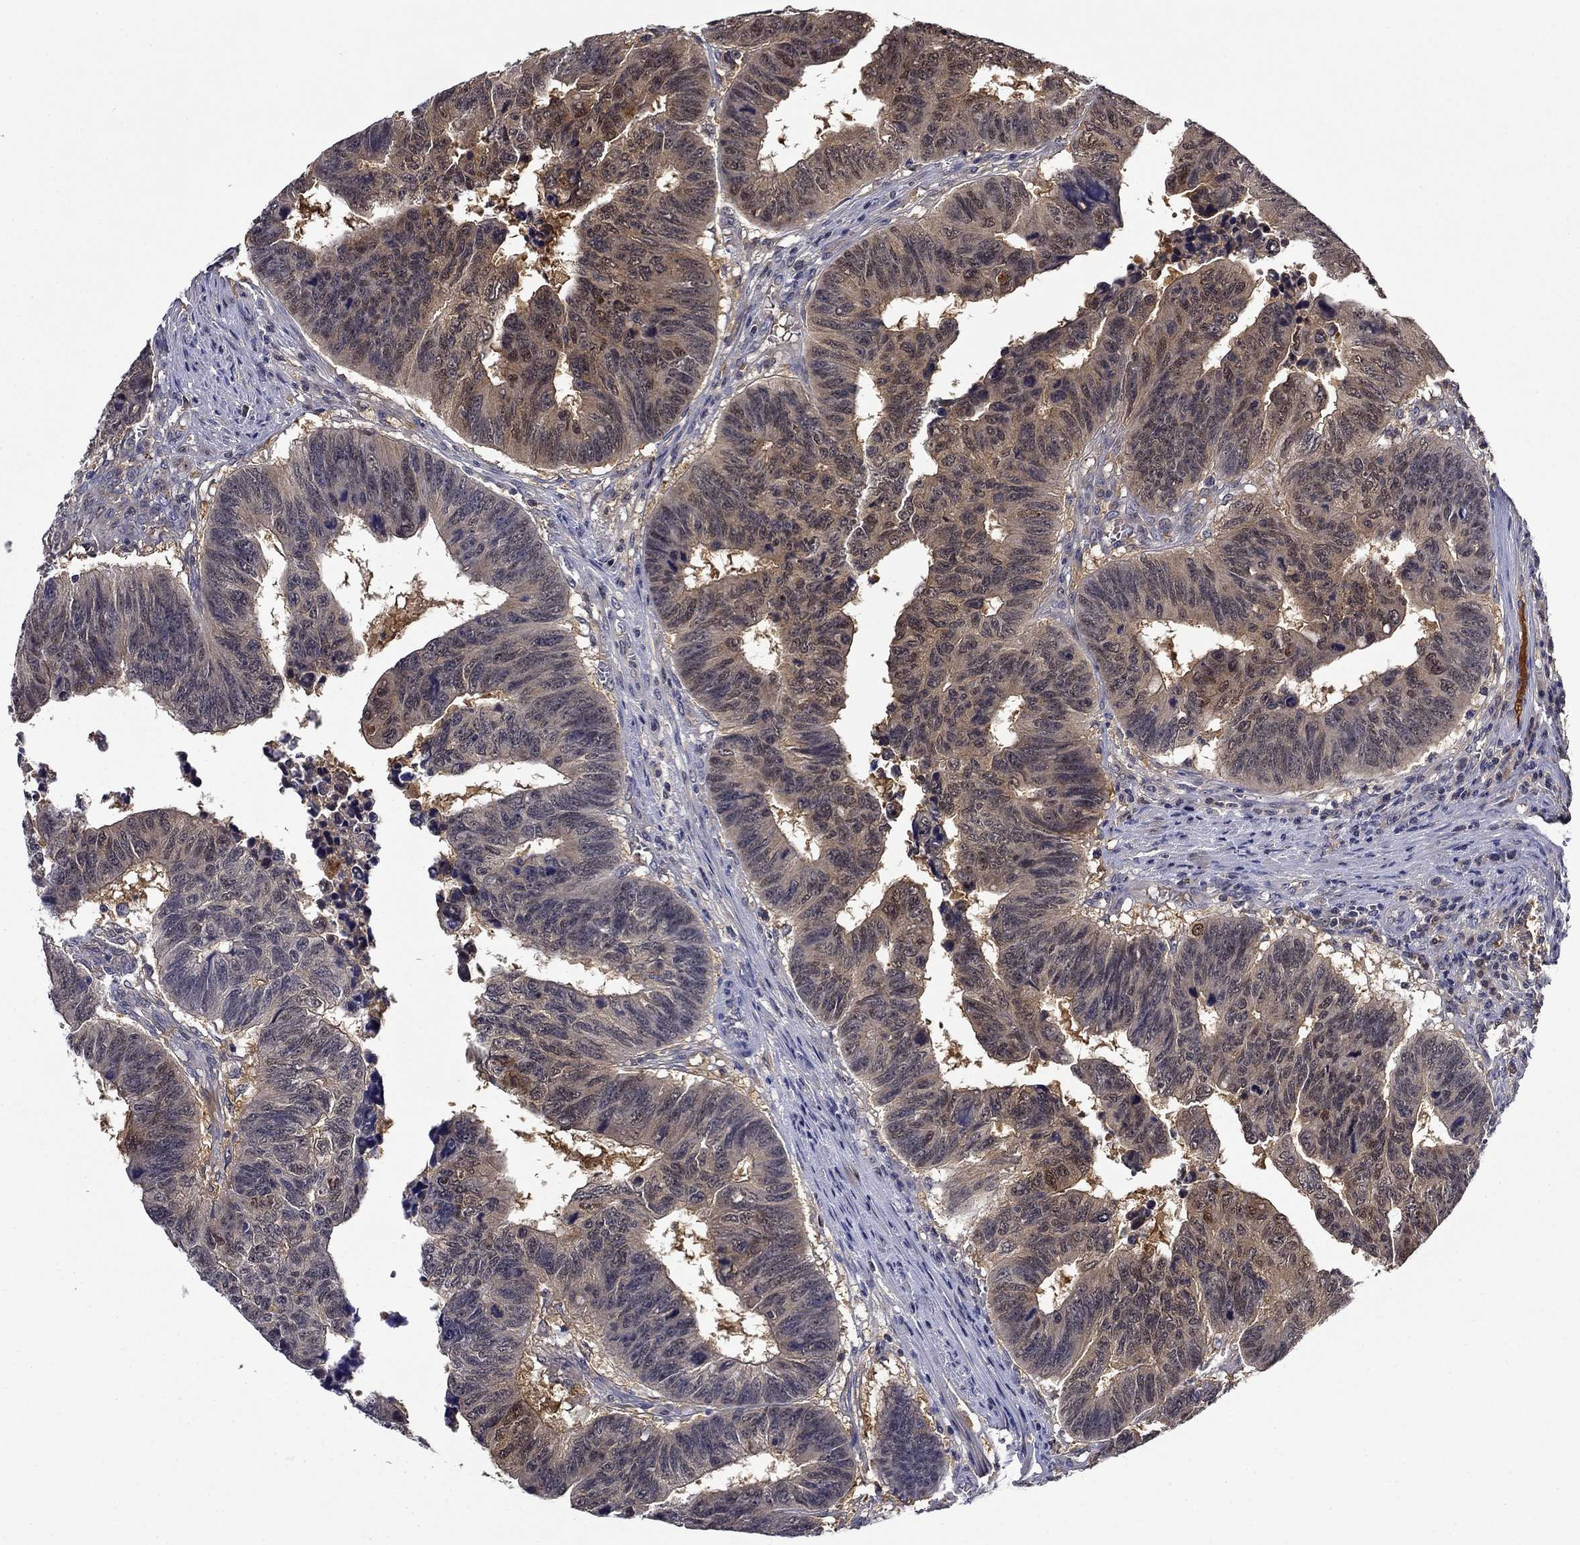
{"staining": {"intensity": "weak", "quantity": "25%-75%", "location": "cytoplasmic/membranous"}, "tissue": "colorectal cancer", "cell_type": "Tumor cells", "image_type": "cancer", "snomed": [{"axis": "morphology", "description": "Adenocarcinoma, NOS"}, {"axis": "topography", "description": "Appendix"}, {"axis": "topography", "description": "Colon"}, {"axis": "topography", "description": "Cecum"}, {"axis": "topography", "description": "Colon asc"}], "caption": "Colorectal adenocarcinoma was stained to show a protein in brown. There is low levels of weak cytoplasmic/membranous positivity in about 25%-75% of tumor cells.", "gene": "DDTL", "patient": {"sex": "female", "age": 85}}